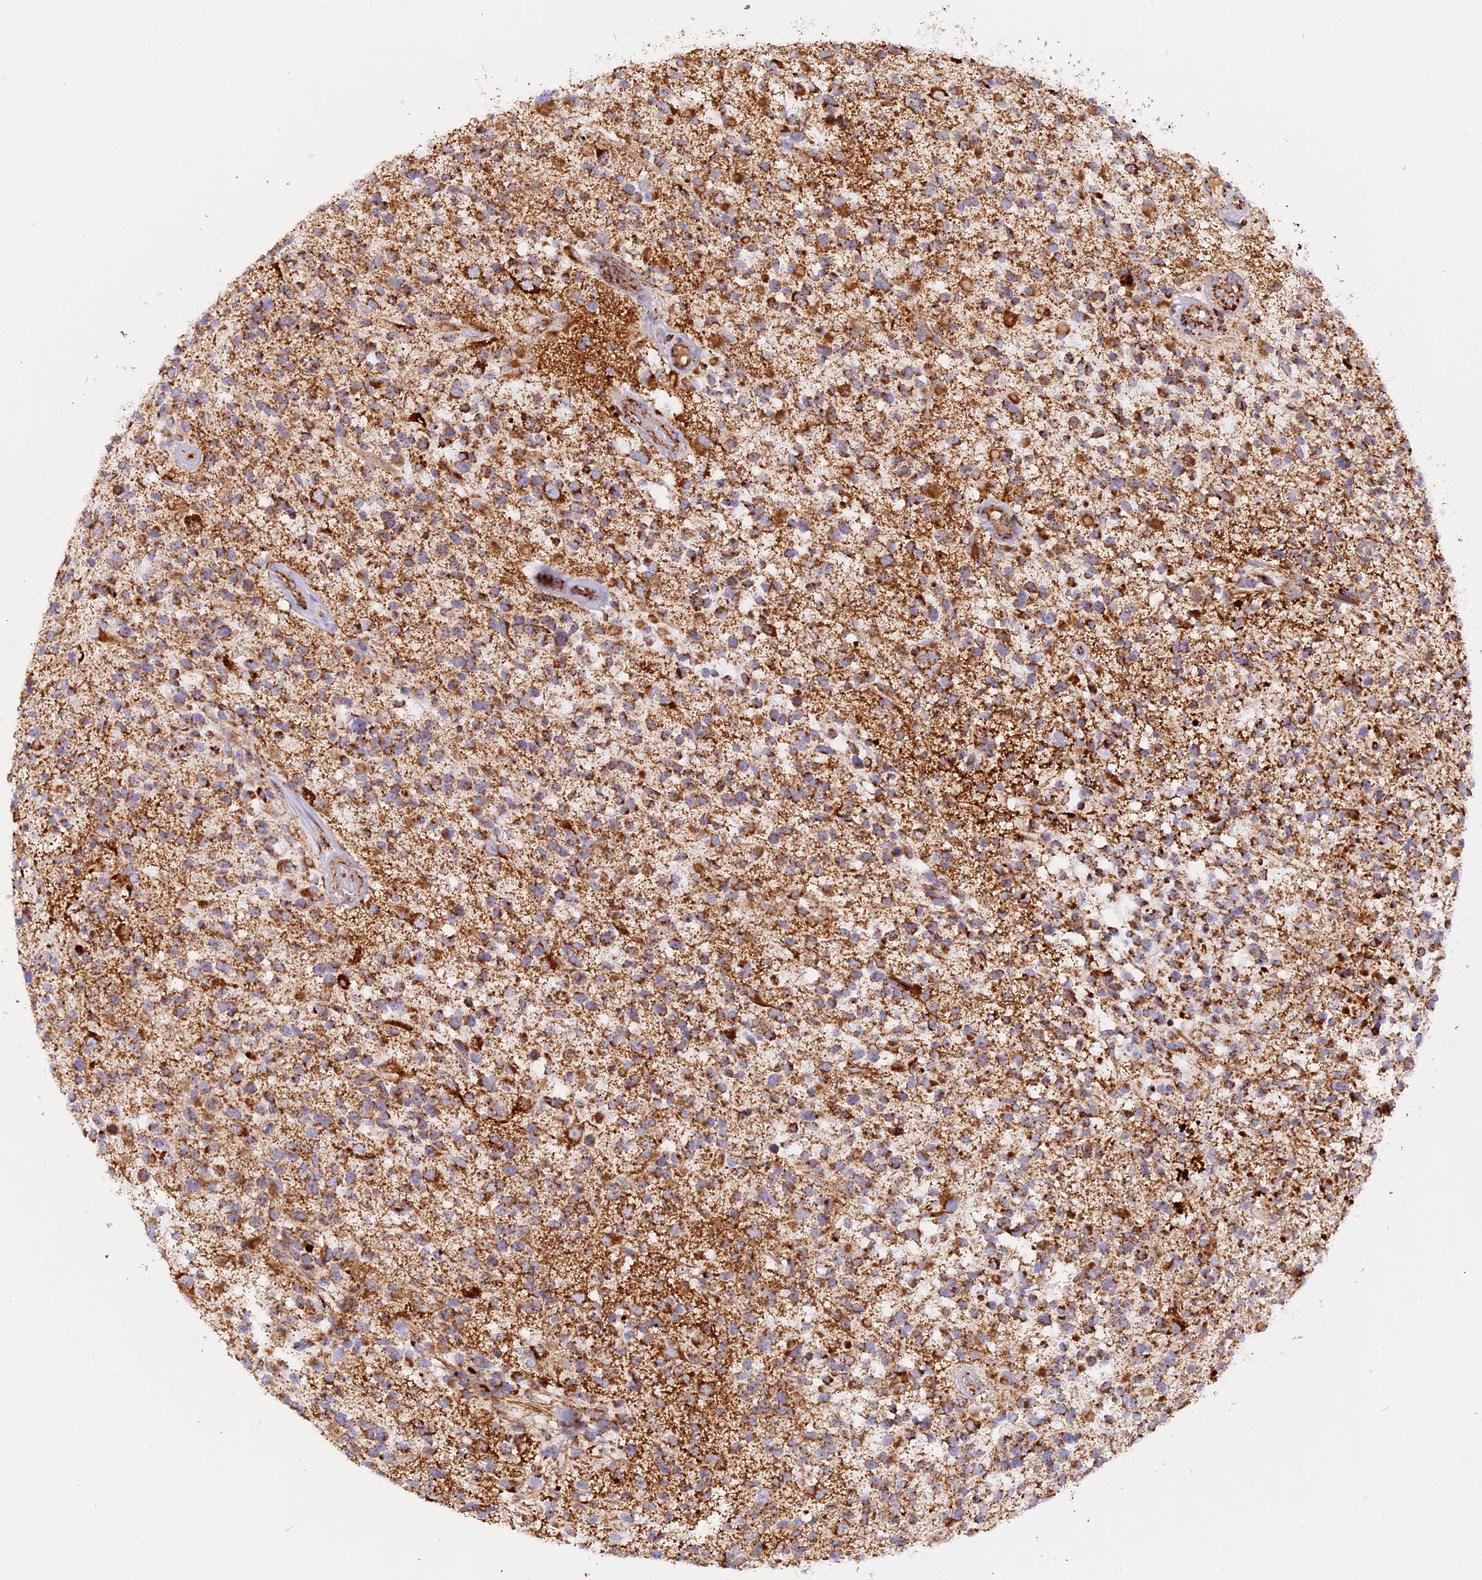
{"staining": {"intensity": "strong", "quantity": ">75%", "location": "cytoplasmic/membranous"}, "tissue": "glioma", "cell_type": "Tumor cells", "image_type": "cancer", "snomed": [{"axis": "morphology", "description": "Glioma, malignant, High grade"}, {"axis": "morphology", "description": "Glioblastoma, NOS"}, {"axis": "topography", "description": "Brain"}], "caption": "A high-resolution image shows IHC staining of glioblastoma, which reveals strong cytoplasmic/membranous expression in approximately >75% of tumor cells.", "gene": "UQCRB", "patient": {"sex": "male", "age": 60}}